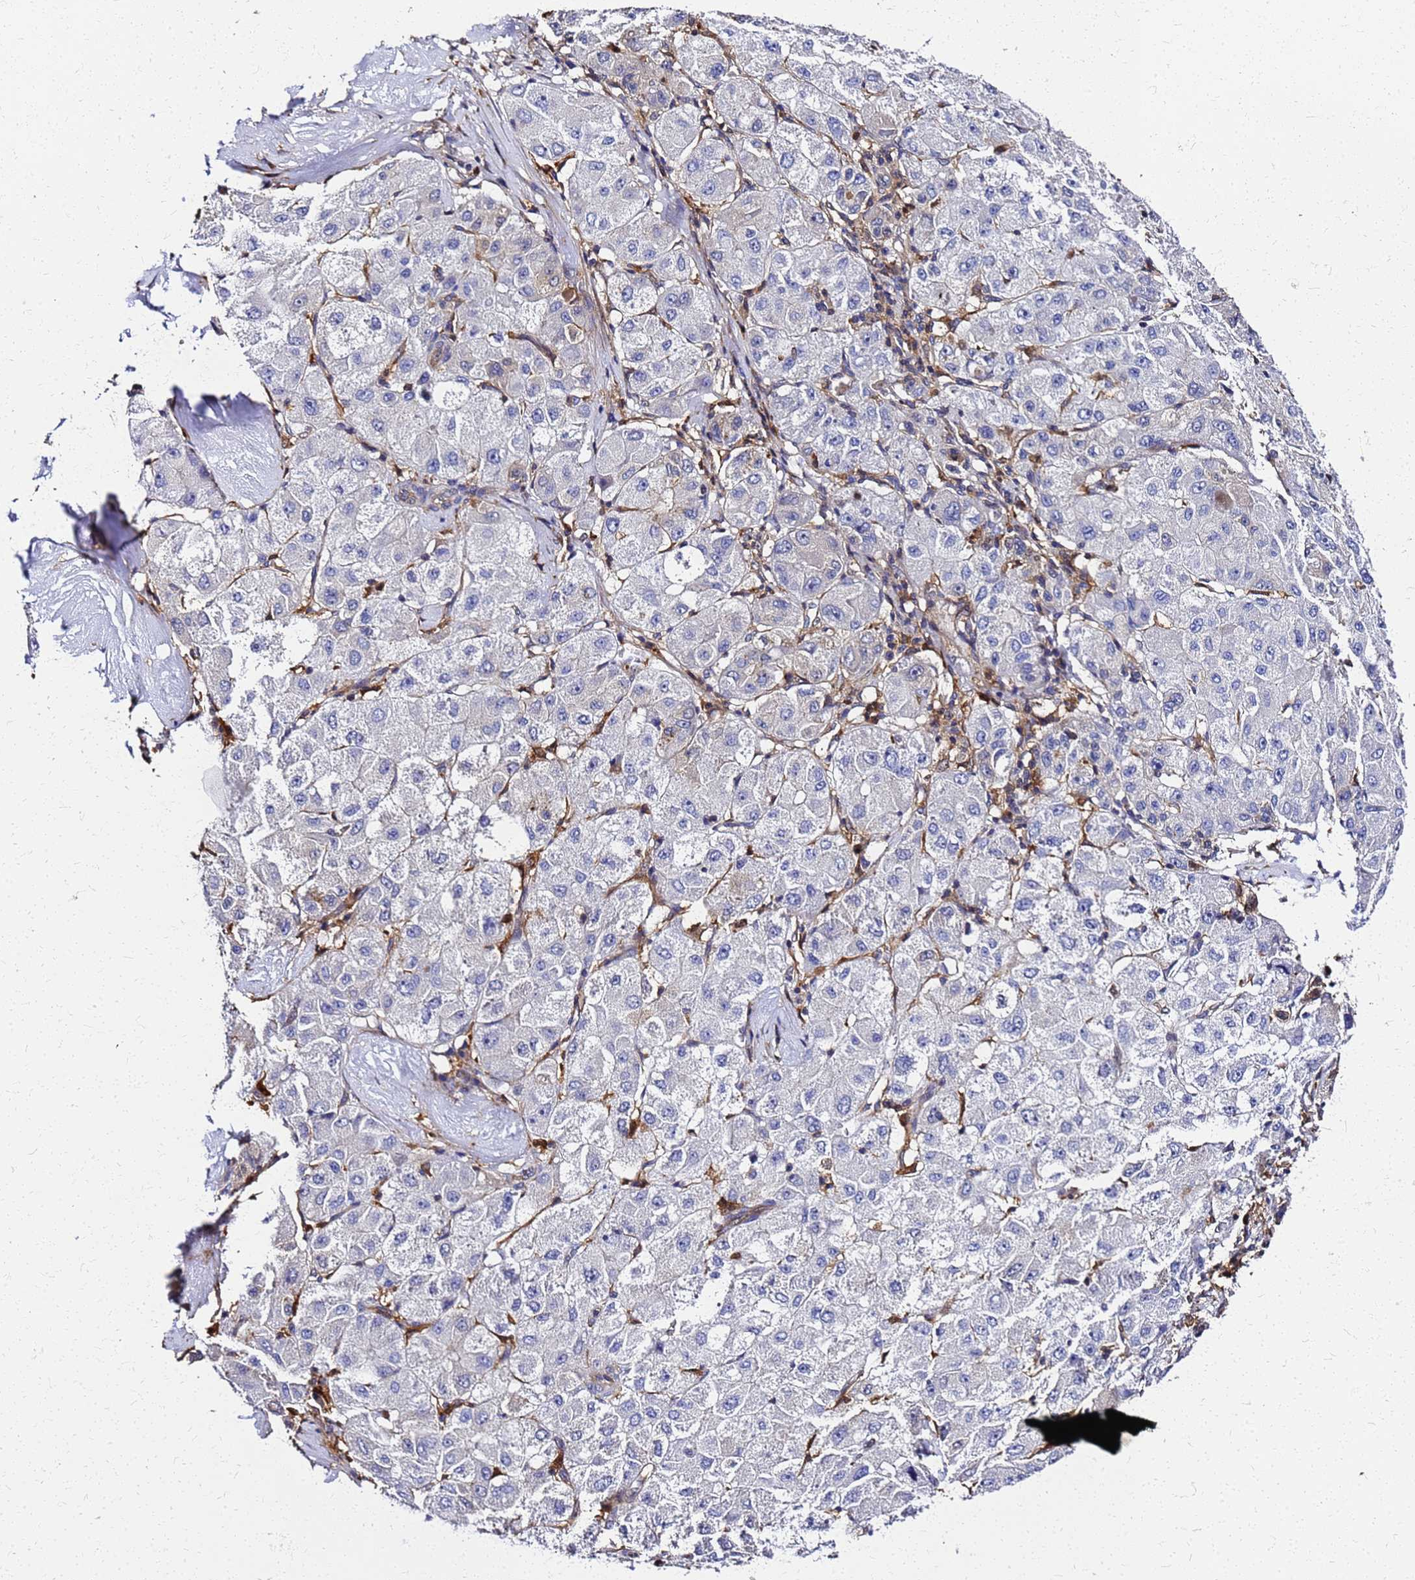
{"staining": {"intensity": "negative", "quantity": "none", "location": "none"}, "tissue": "liver cancer", "cell_type": "Tumor cells", "image_type": "cancer", "snomed": [{"axis": "morphology", "description": "Carcinoma, Hepatocellular, NOS"}, {"axis": "topography", "description": "Liver"}], "caption": "Immunohistochemistry photomicrograph of neoplastic tissue: liver cancer stained with DAB demonstrates no significant protein staining in tumor cells.", "gene": "S100A11", "patient": {"sex": "male", "age": 80}}